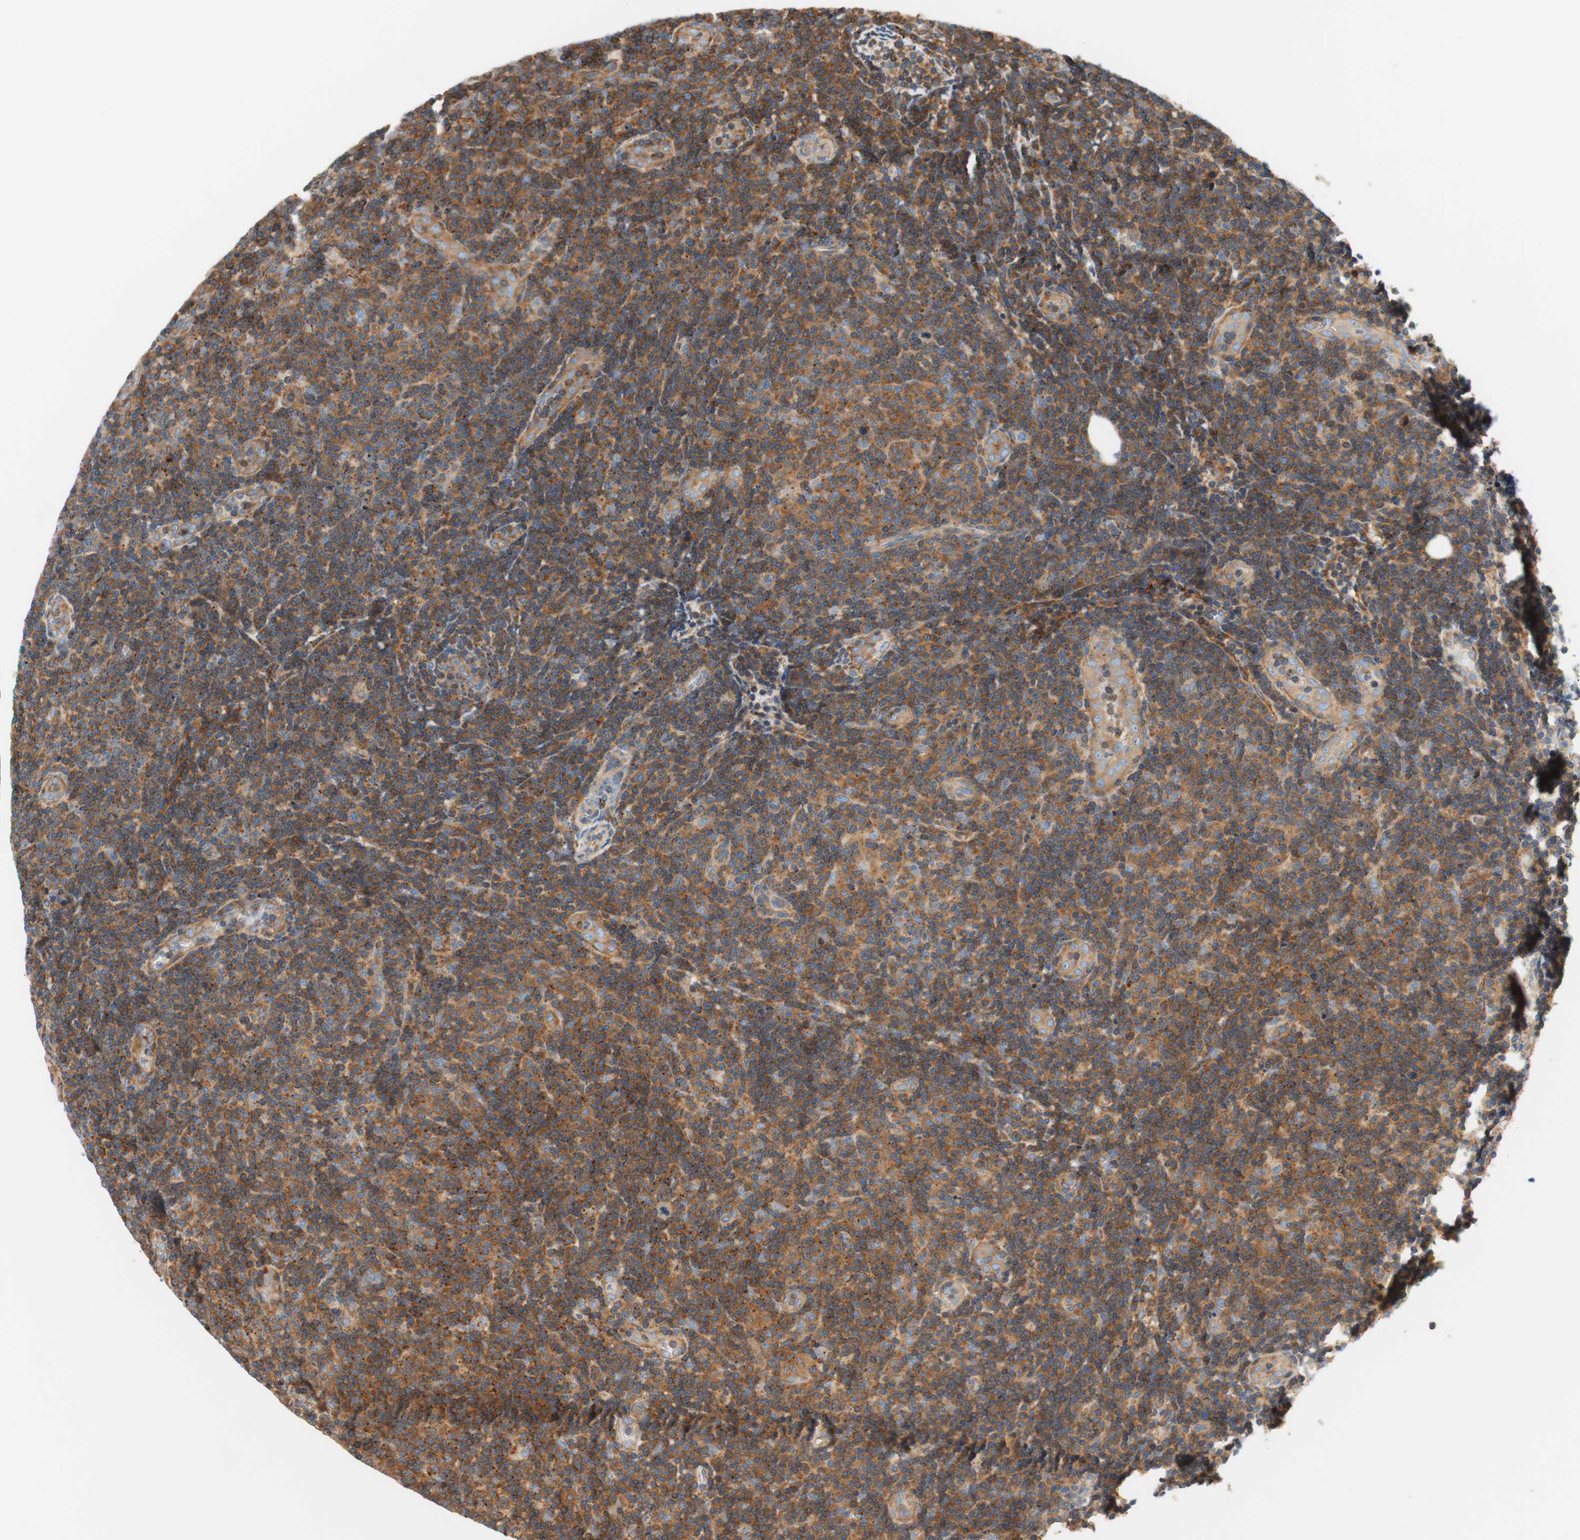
{"staining": {"intensity": "moderate", "quantity": ">75%", "location": "cytoplasmic/membranous"}, "tissue": "lymphoma", "cell_type": "Tumor cells", "image_type": "cancer", "snomed": [{"axis": "morphology", "description": "Malignant lymphoma, non-Hodgkin's type, Low grade"}, {"axis": "topography", "description": "Lymph node"}], "caption": "Brown immunohistochemical staining in human lymphoma shows moderate cytoplasmic/membranous expression in approximately >75% of tumor cells. The staining was performed using DAB (3,3'-diaminobenzidine), with brown indicating positive protein expression. Nuclei are stained blue with hematoxylin.", "gene": "VPS26A", "patient": {"sex": "male", "age": 83}}